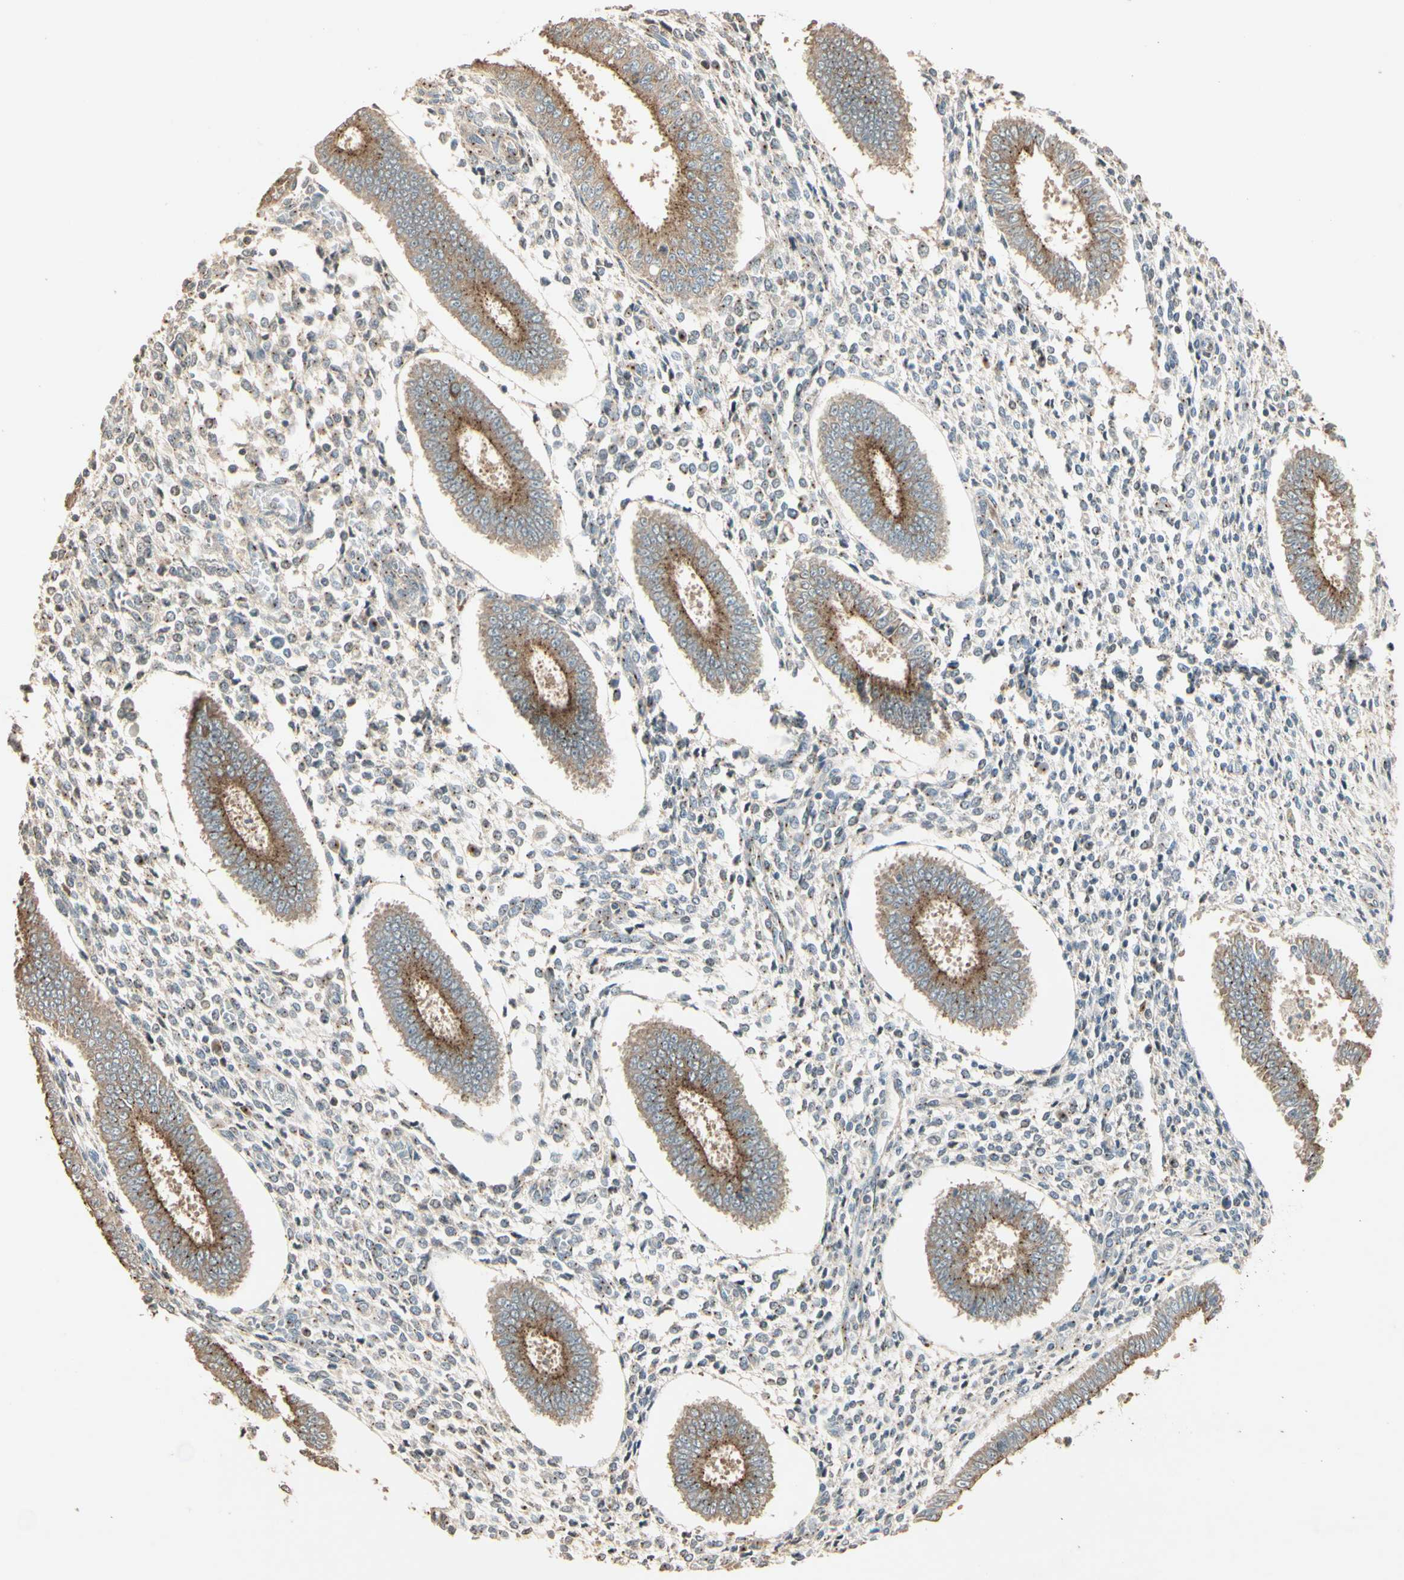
{"staining": {"intensity": "weak", "quantity": "<25%", "location": "cytoplasmic/membranous"}, "tissue": "endometrium", "cell_type": "Cells in endometrial stroma", "image_type": "normal", "snomed": [{"axis": "morphology", "description": "Normal tissue, NOS"}, {"axis": "topography", "description": "Endometrium"}], "caption": "The immunohistochemistry photomicrograph has no significant staining in cells in endometrial stroma of endometrium. (DAB (3,3'-diaminobenzidine) IHC visualized using brightfield microscopy, high magnification).", "gene": "AKAP9", "patient": {"sex": "female", "age": 35}}